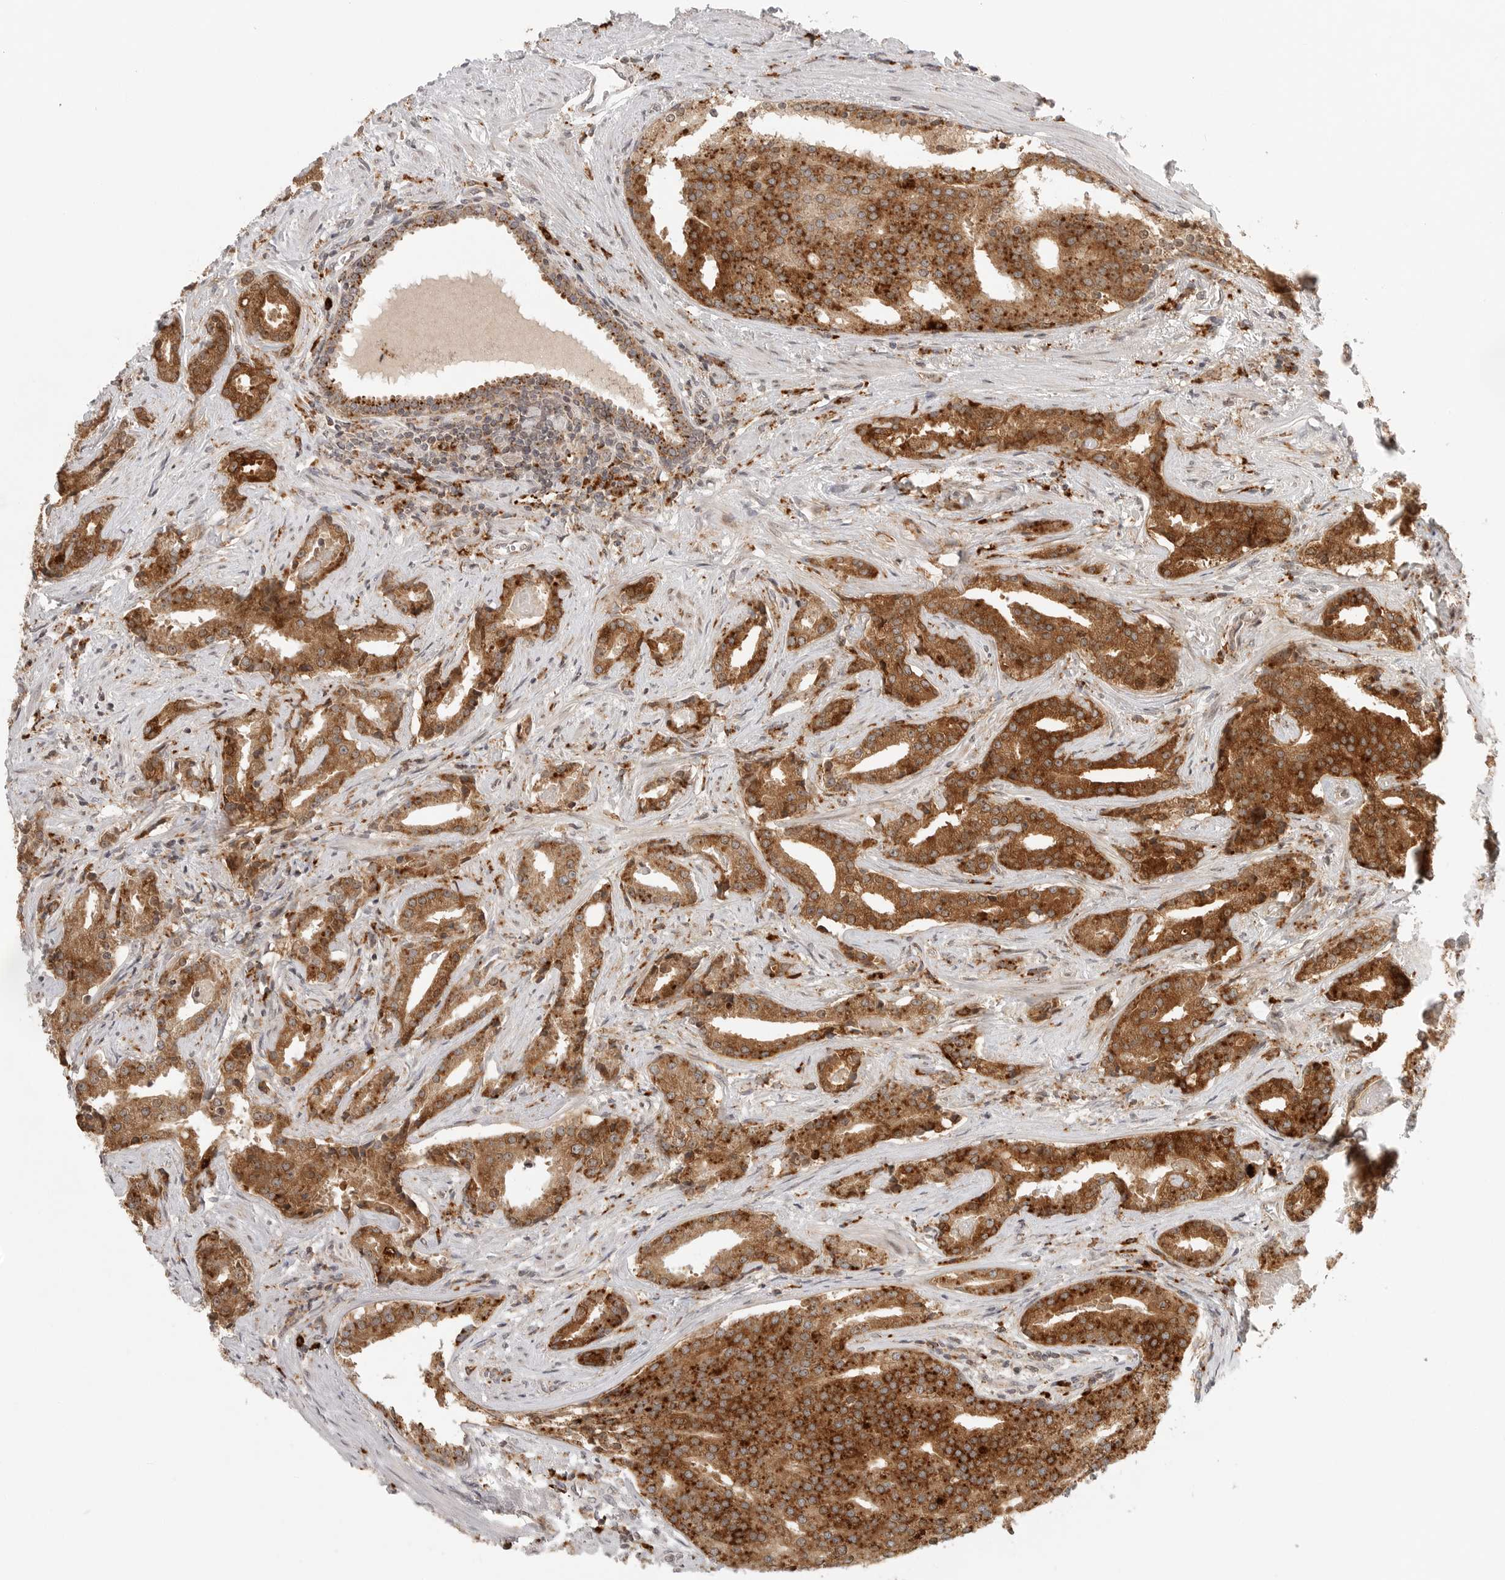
{"staining": {"intensity": "strong", "quantity": ">75%", "location": "cytoplasmic/membranous"}, "tissue": "prostate cancer", "cell_type": "Tumor cells", "image_type": "cancer", "snomed": [{"axis": "morphology", "description": "Adenocarcinoma, Low grade"}, {"axis": "topography", "description": "Prostate"}], "caption": "Prostate cancer (adenocarcinoma (low-grade)) was stained to show a protein in brown. There is high levels of strong cytoplasmic/membranous staining in approximately >75% of tumor cells. (DAB IHC with brightfield microscopy, high magnification).", "gene": "IDUA", "patient": {"sex": "male", "age": 67}}